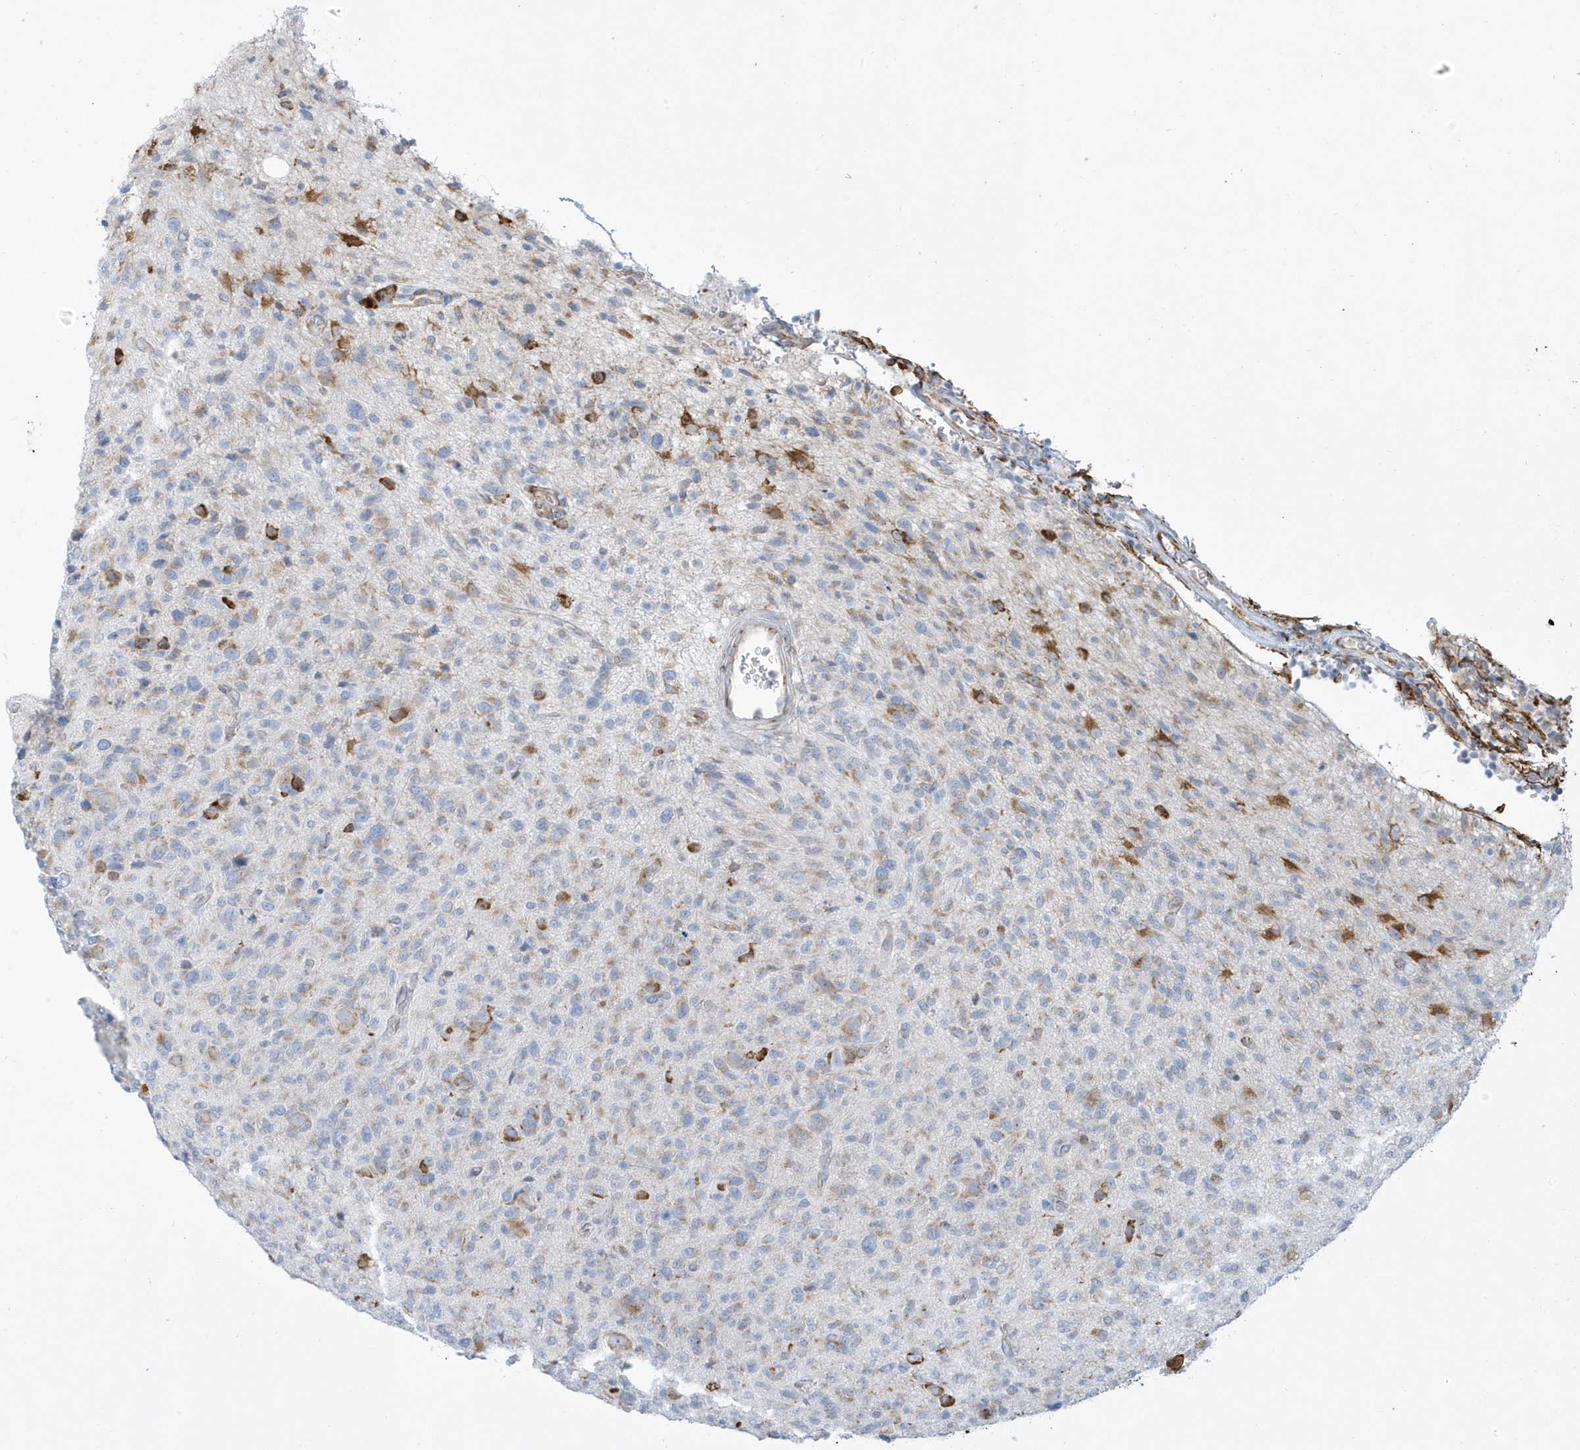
{"staining": {"intensity": "moderate", "quantity": "<25%", "location": "cytoplasmic/membranous"}, "tissue": "glioma", "cell_type": "Tumor cells", "image_type": "cancer", "snomed": [{"axis": "morphology", "description": "Glioma, malignant, High grade"}, {"axis": "topography", "description": "Brain"}], "caption": "Immunohistochemical staining of human malignant glioma (high-grade) shows low levels of moderate cytoplasmic/membranous protein expression in approximately <25% of tumor cells.", "gene": "DCAF1", "patient": {"sex": "female", "age": 57}}